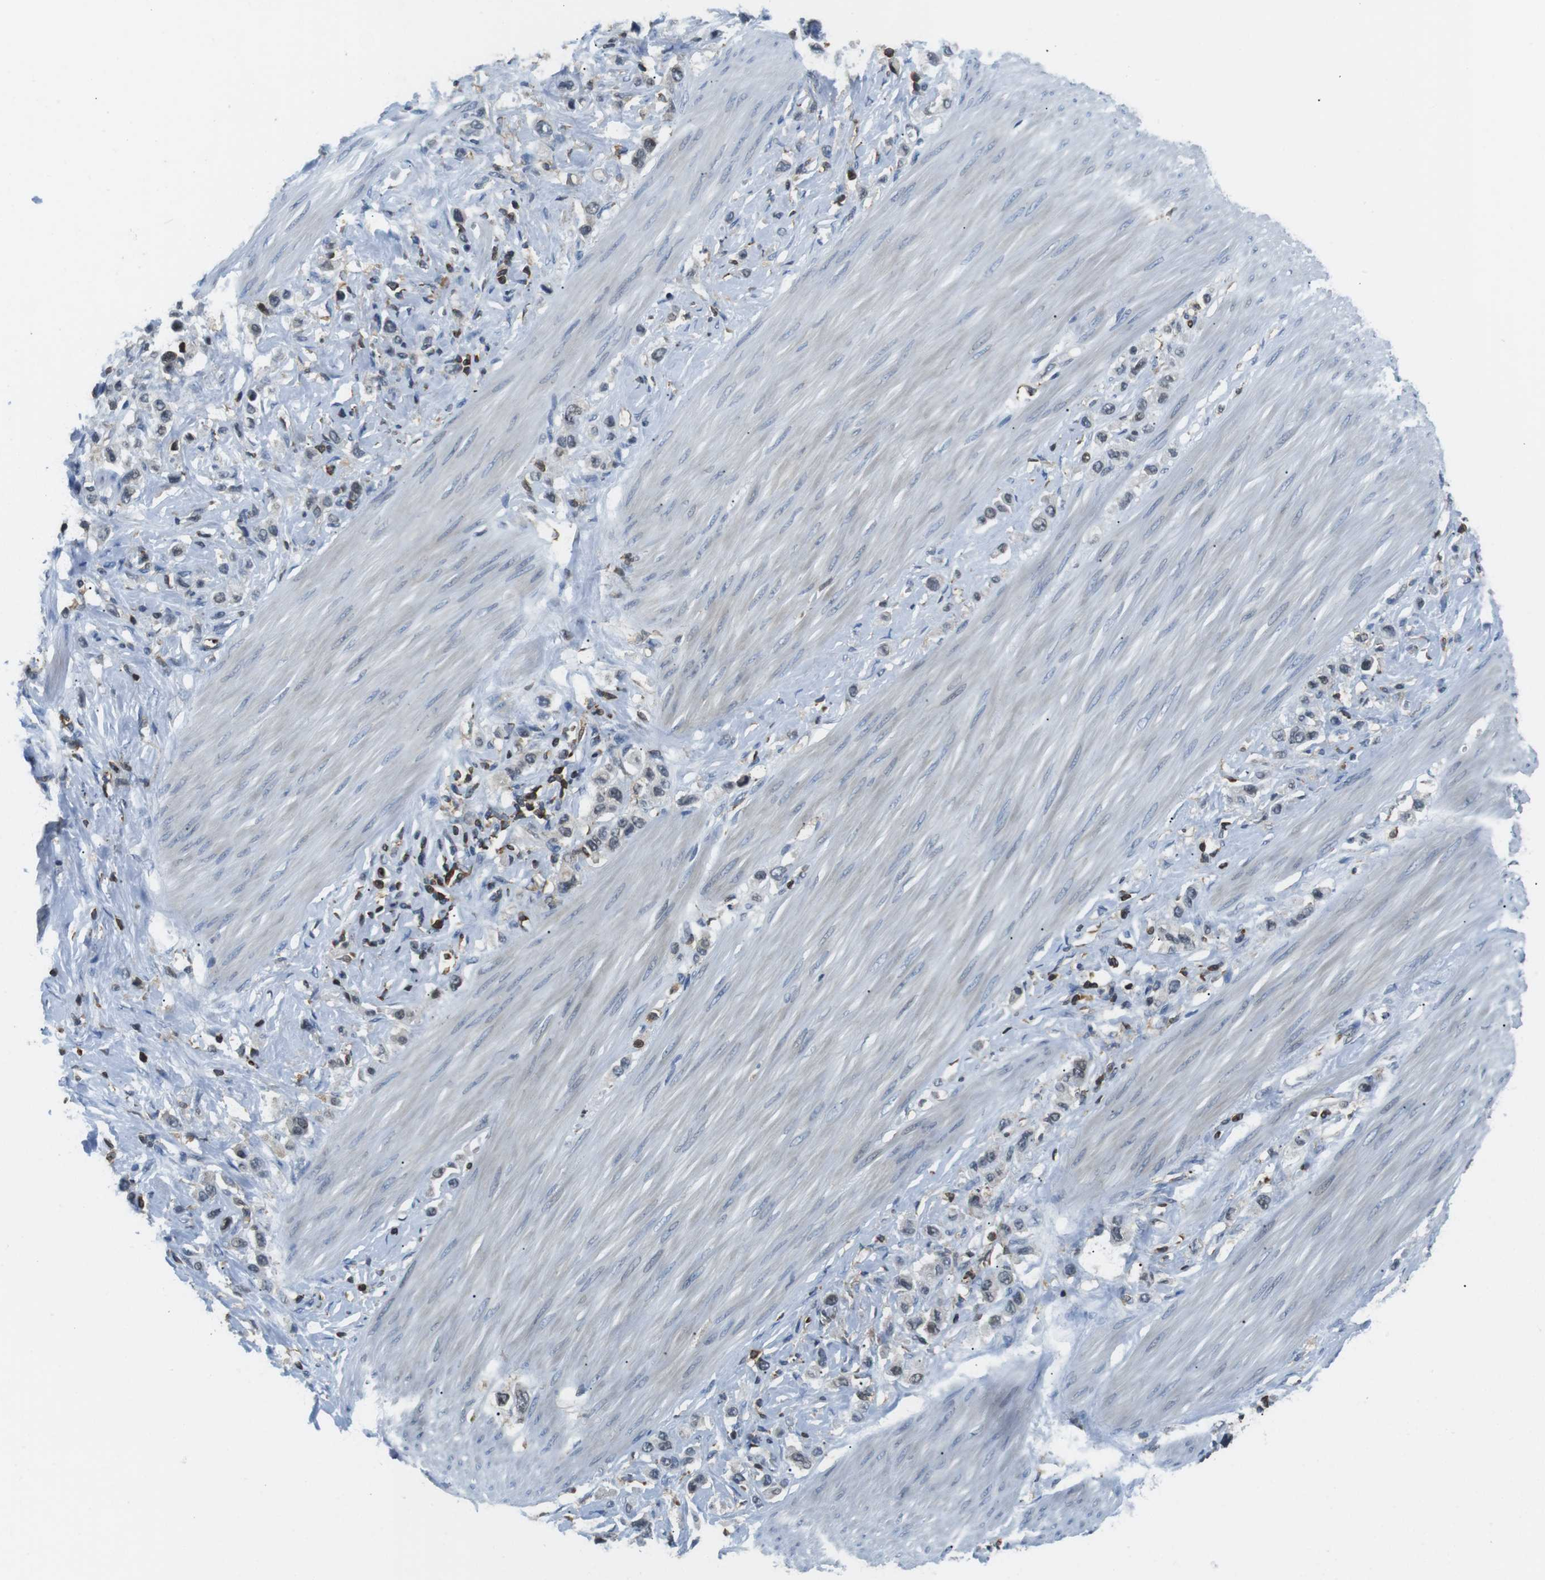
{"staining": {"intensity": "negative", "quantity": "none", "location": "none"}, "tissue": "stomach cancer", "cell_type": "Tumor cells", "image_type": "cancer", "snomed": [{"axis": "morphology", "description": "Adenocarcinoma, NOS"}, {"axis": "topography", "description": "Stomach"}], "caption": "An IHC histopathology image of stomach cancer (adenocarcinoma) is shown. There is no staining in tumor cells of stomach cancer (adenocarcinoma).", "gene": "STK10", "patient": {"sex": "female", "age": 65}}